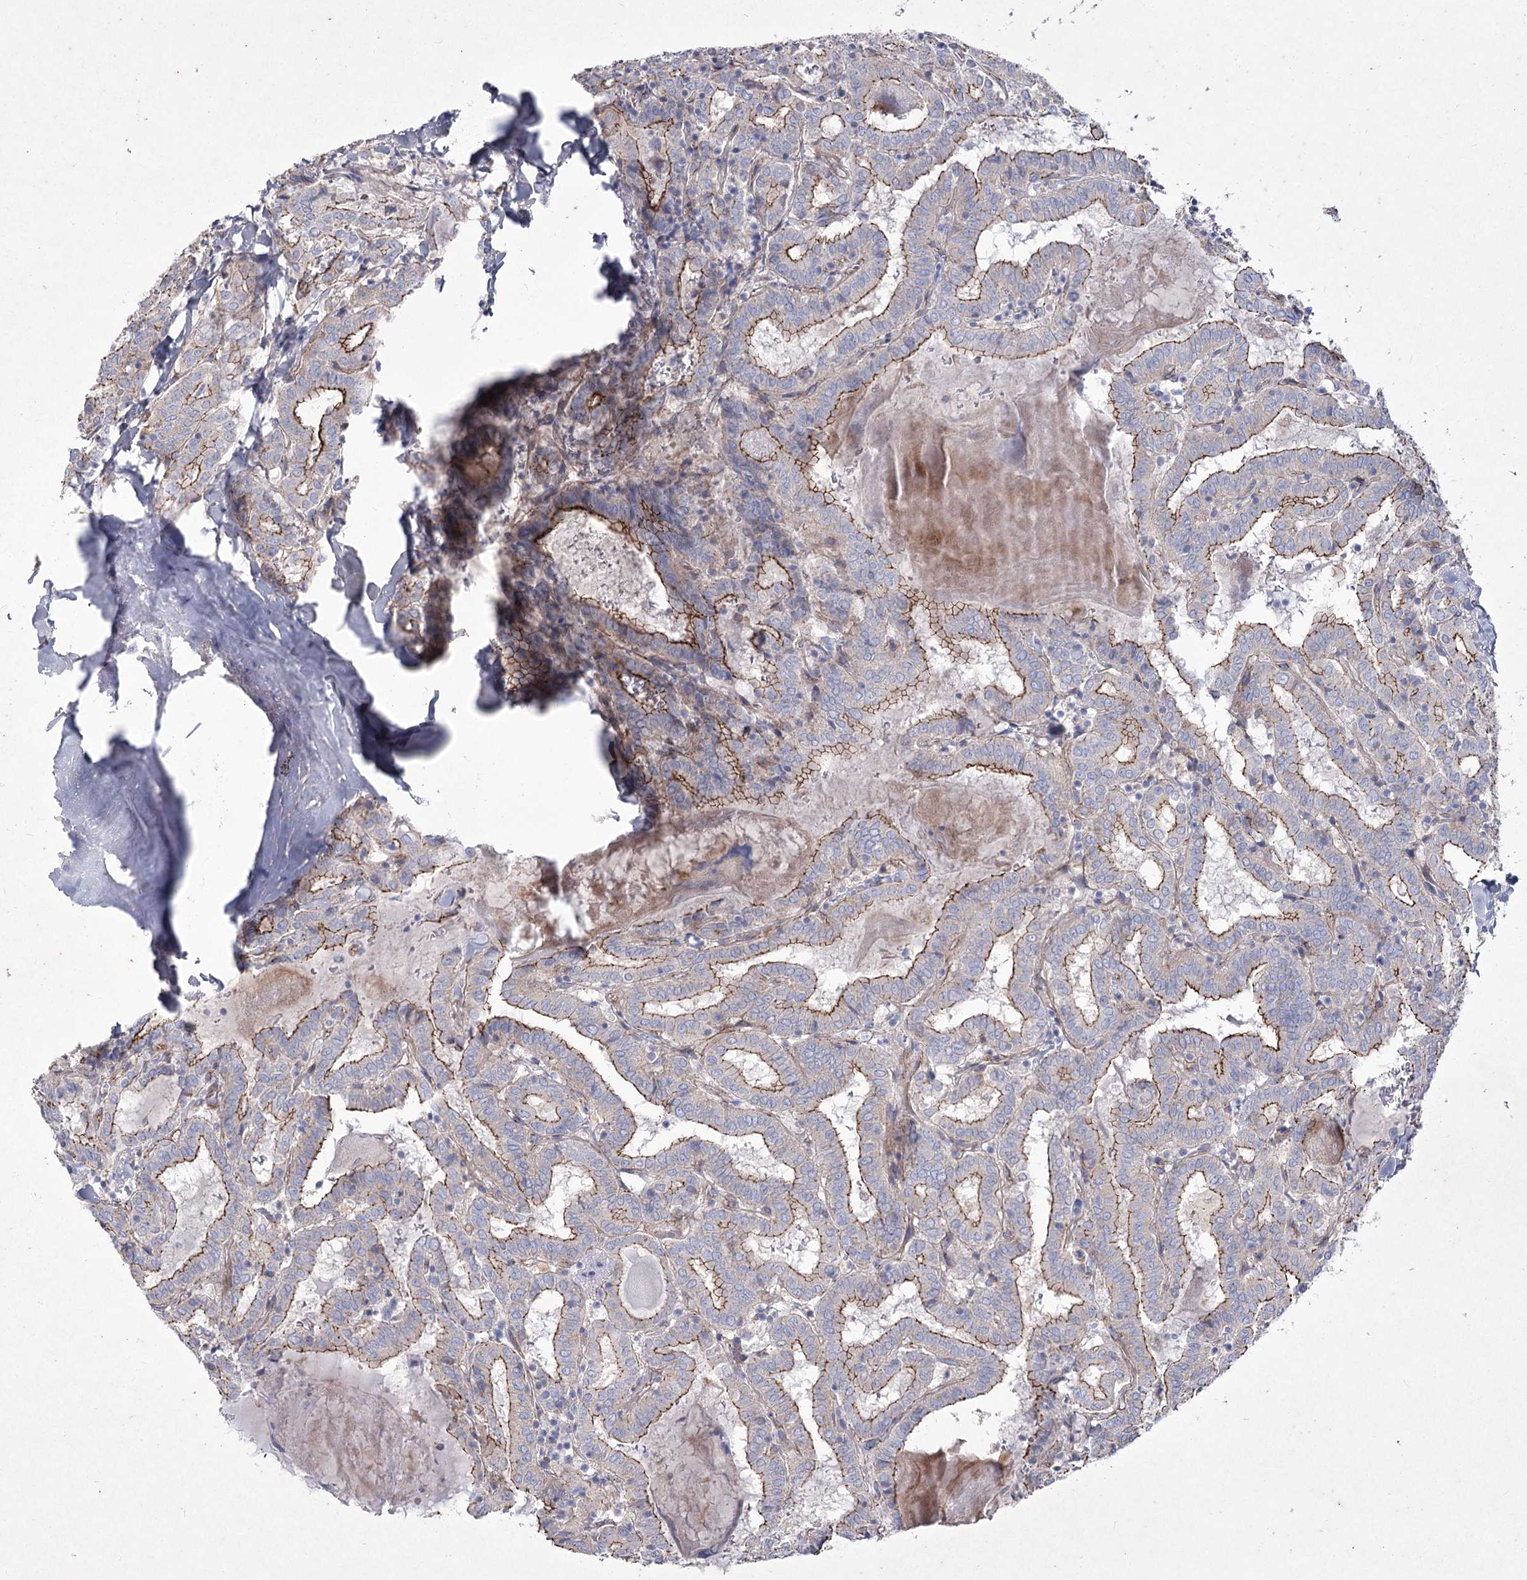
{"staining": {"intensity": "moderate", "quantity": ">75%", "location": "cytoplasmic/membranous"}, "tissue": "thyroid cancer", "cell_type": "Tumor cells", "image_type": "cancer", "snomed": [{"axis": "morphology", "description": "Papillary adenocarcinoma, NOS"}, {"axis": "topography", "description": "Thyroid gland"}], "caption": "A brown stain highlights moderate cytoplasmic/membranous staining of a protein in human thyroid cancer tumor cells.", "gene": "LDLRAD3", "patient": {"sex": "female", "age": 72}}